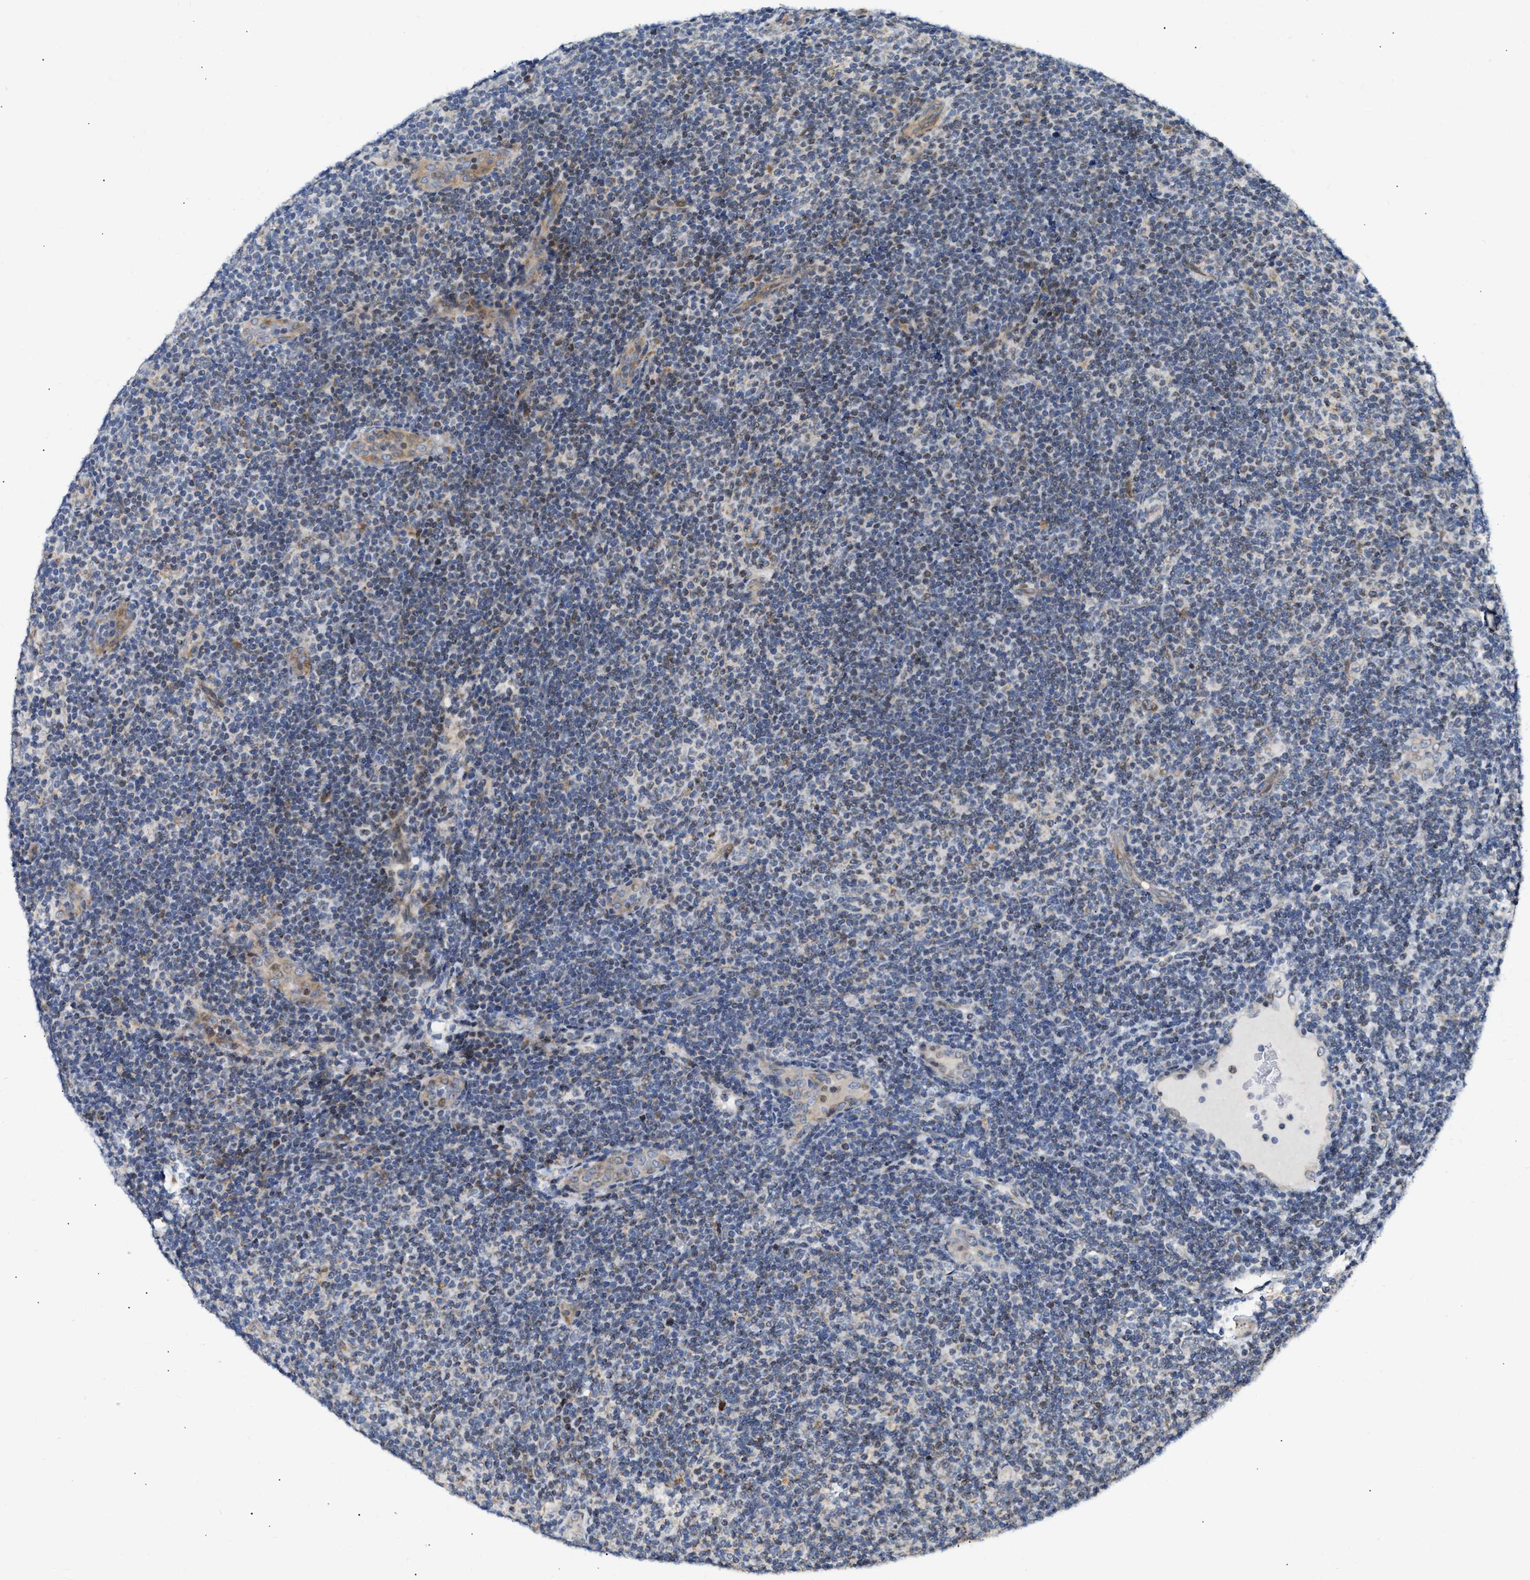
{"staining": {"intensity": "negative", "quantity": "none", "location": "none"}, "tissue": "lymphoma", "cell_type": "Tumor cells", "image_type": "cancer", "snomed": [{"axis": "morphology", "description": "Malignant lymphoma, non-Hodgkin's type, Low grade"}, {"axis": "topography", "description": "Lymph node"}], "caption": "IHC photomicrograph of neoplastic tissue: malignant lymphoma, non-Hodgkin's type (low-grade) stained with DAB reveals no significant protein staining in tumor cells.", "gene": "DEPTOR", "patient": {"sex": "male", "age": 83}}